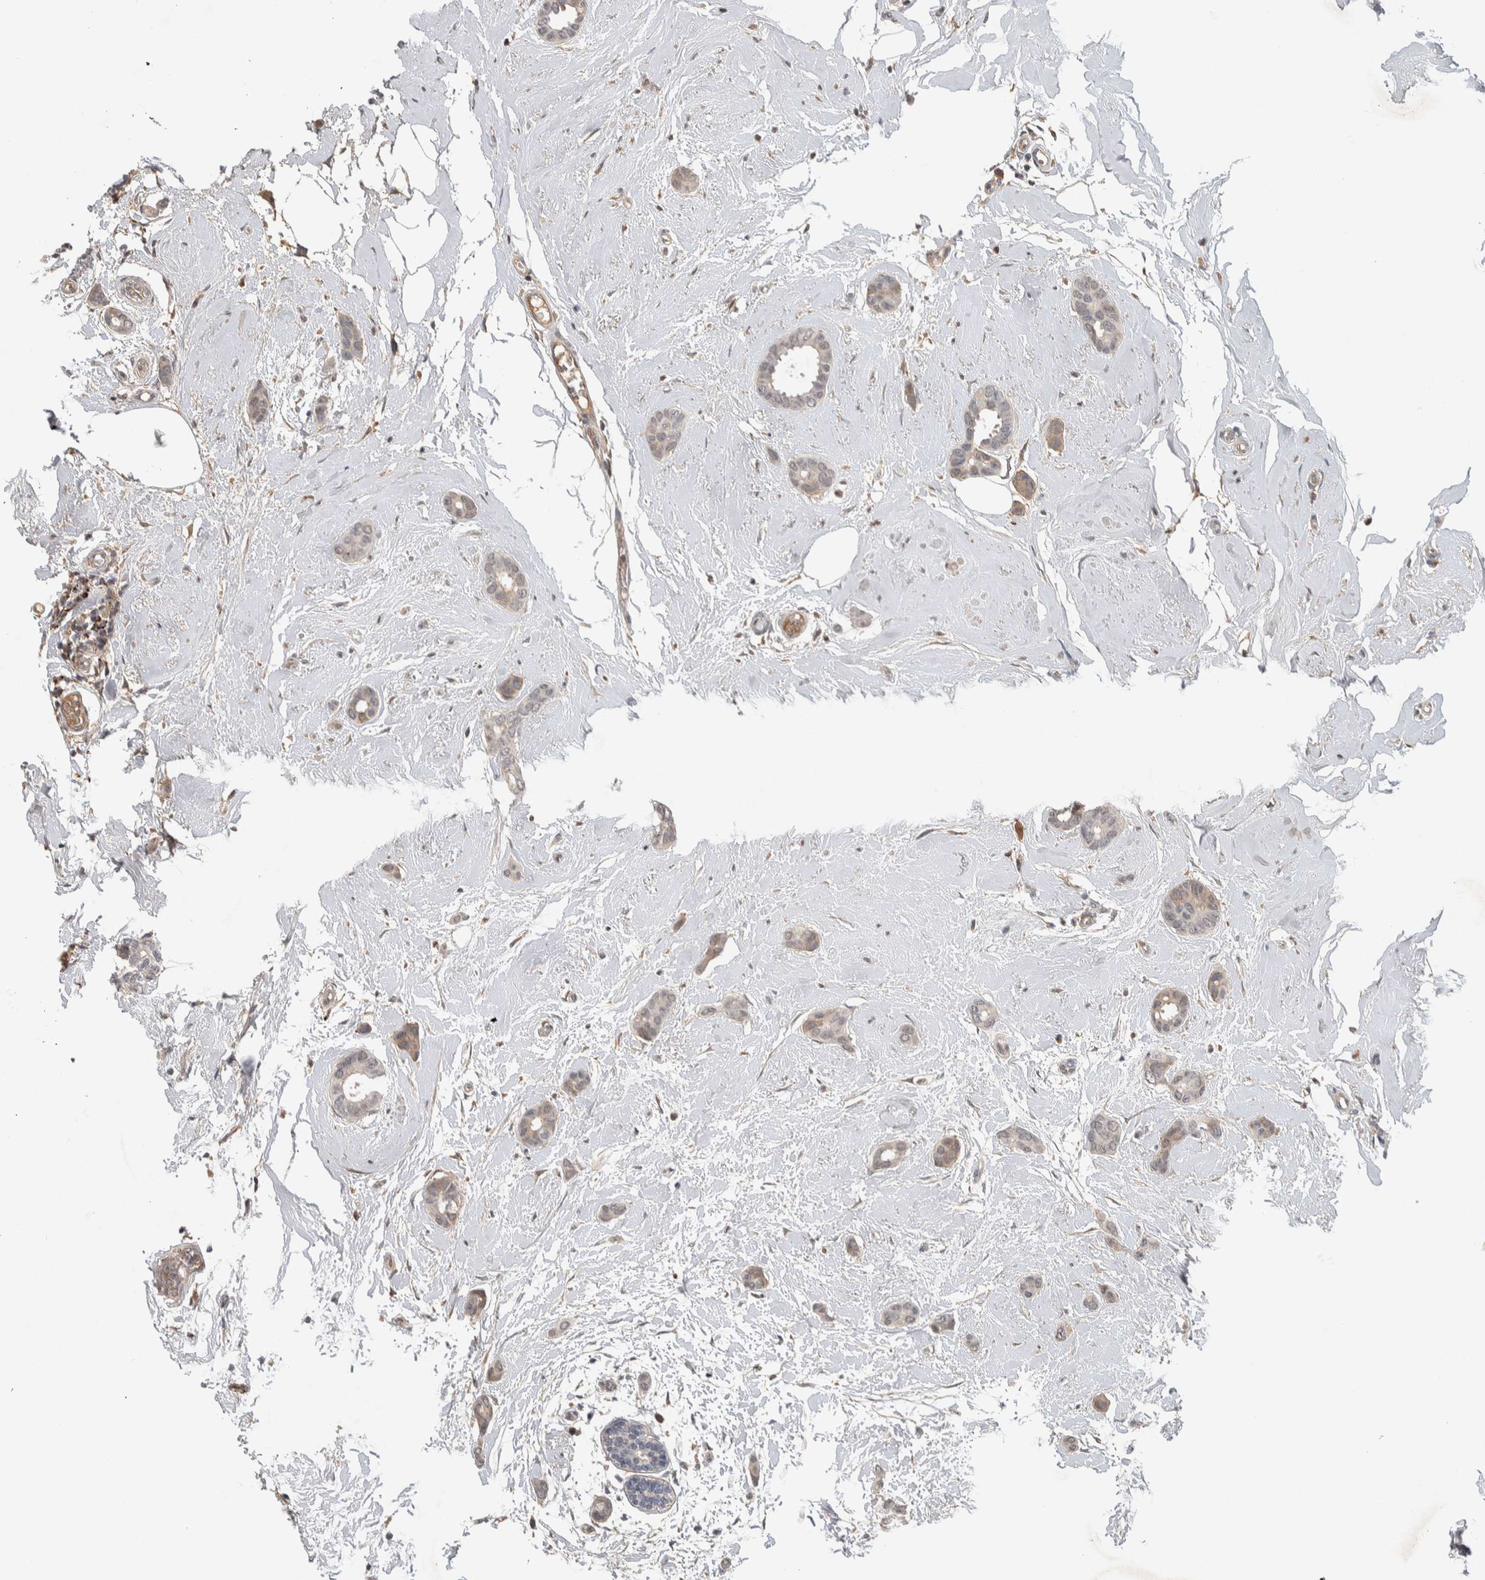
{"staining": {"intensity": "weak", "quantity": "25%-75%", "location": "cytoplasmic/membranous,nuclear"}, "tissue": "breast cancer", "cell_type": "Tumor cells", "image_type": "cancer", "snomed": [{"axis": "morphology", "description": "Duct carcinoma"}, {"axis": "topography", "description": "Breast"}], "caption": "Immunohistochemistry (IHC) image of neoplastic tissue: human breast infiltrating ductal carcinoma stained using immunohistochemistry (IHC) shows low levels of weak protein expression localized specifically in the cytoplasmic/membranous and nuclear of tumor cells, appearing as a cytoplasmic/membranous and nuclear brown color.", "gene": "CHRM3", "patient": {"sex": "female", "age": 55}}